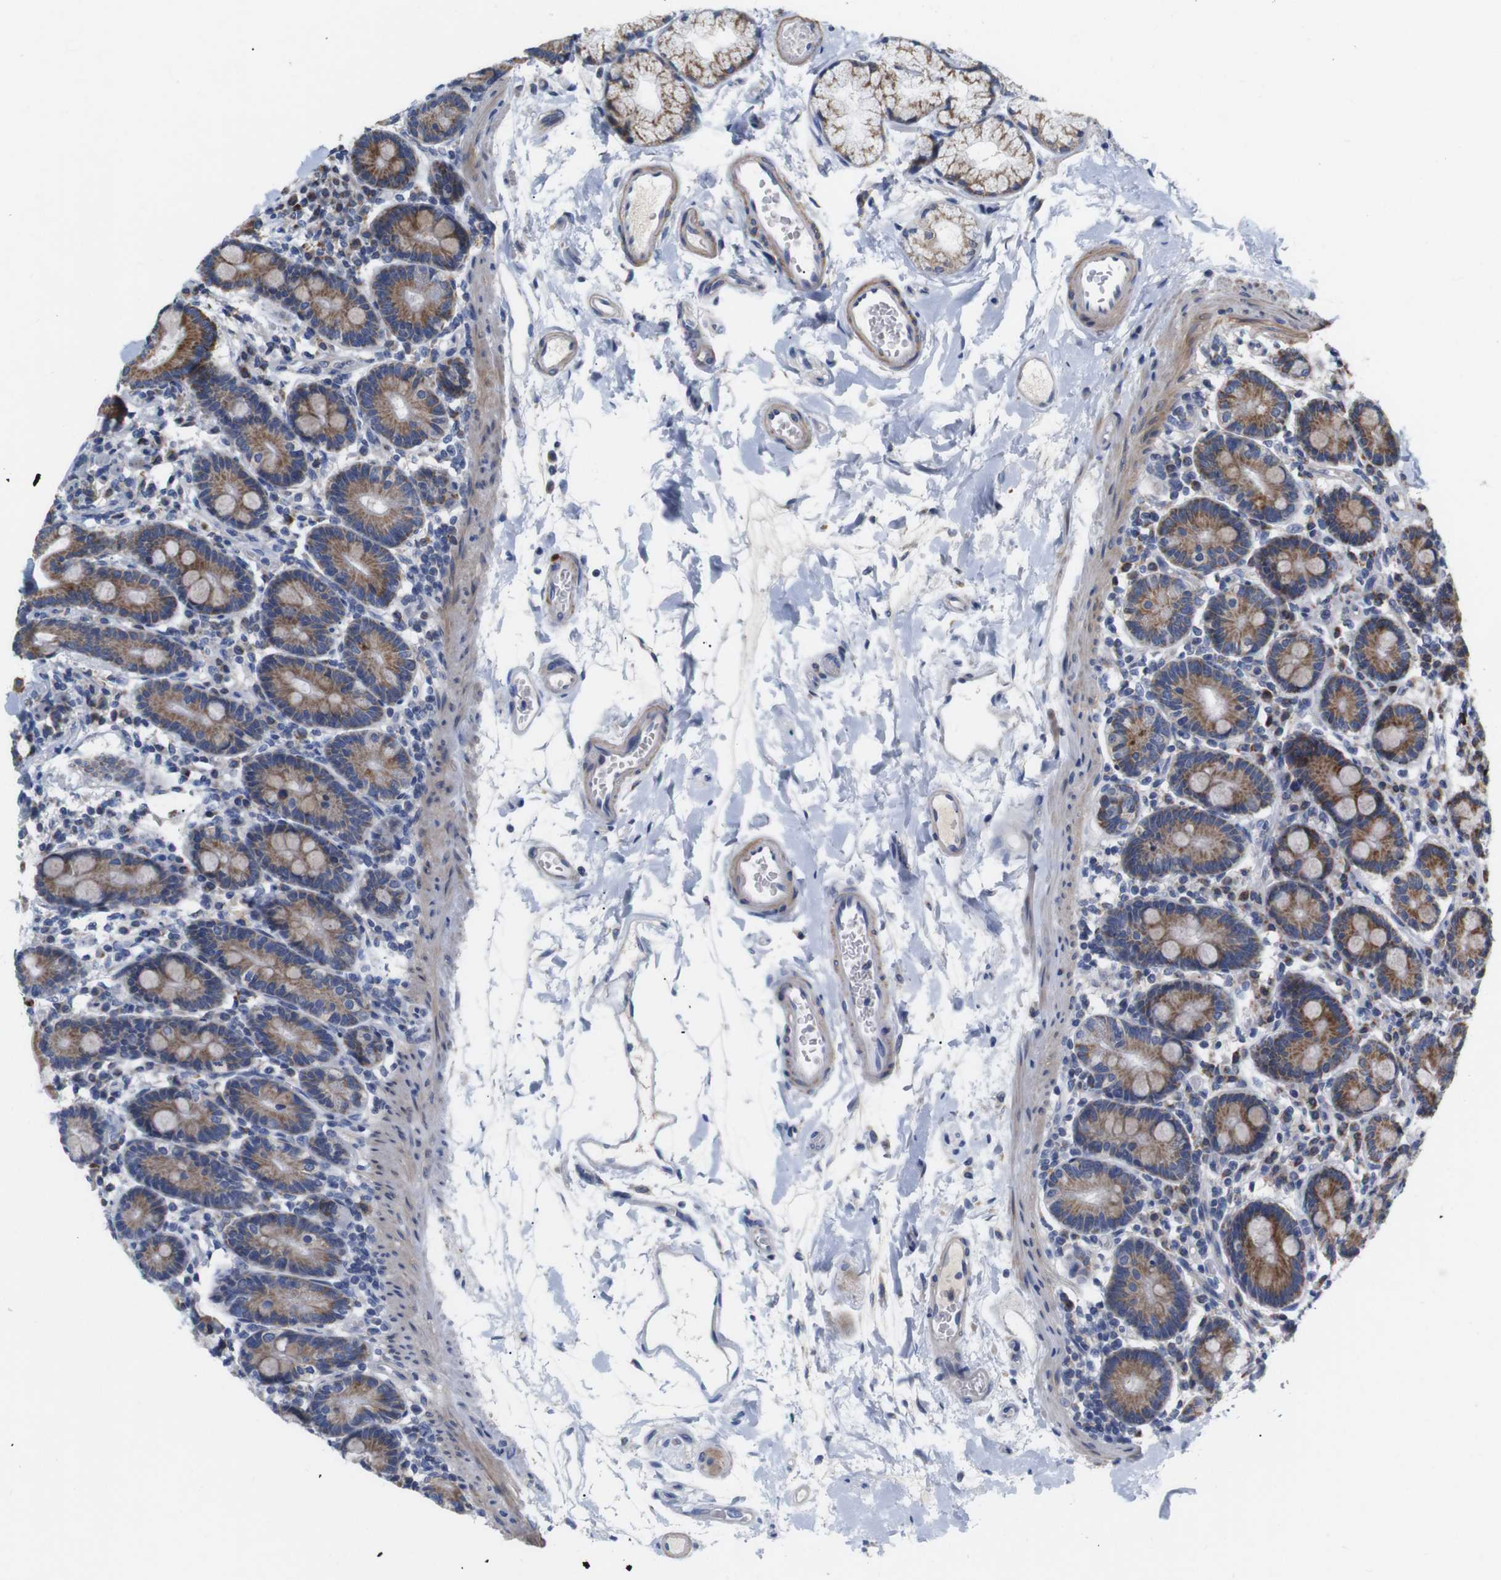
{"staining": {"intensity": "moderate", "quantity": ">75%", "location": "cytoplasmic/membranous"}, "tissue": "duodenum", "cell_type": "Glandular cells", "image_type": "normal", "snomed": [{"axis": "morphology", "description": "Normal tissue, NOS"}, {"axis": "topography", "description": "Duodenum"}], "caption": "Duodenum was stained to show a protein in brown. There is medium levels of moderate cytoplasmic/membranous positivity in approximately >75% of glandular cells.", "gene": "LRRC55", "patient": {"sex": "male", "age": 54}}